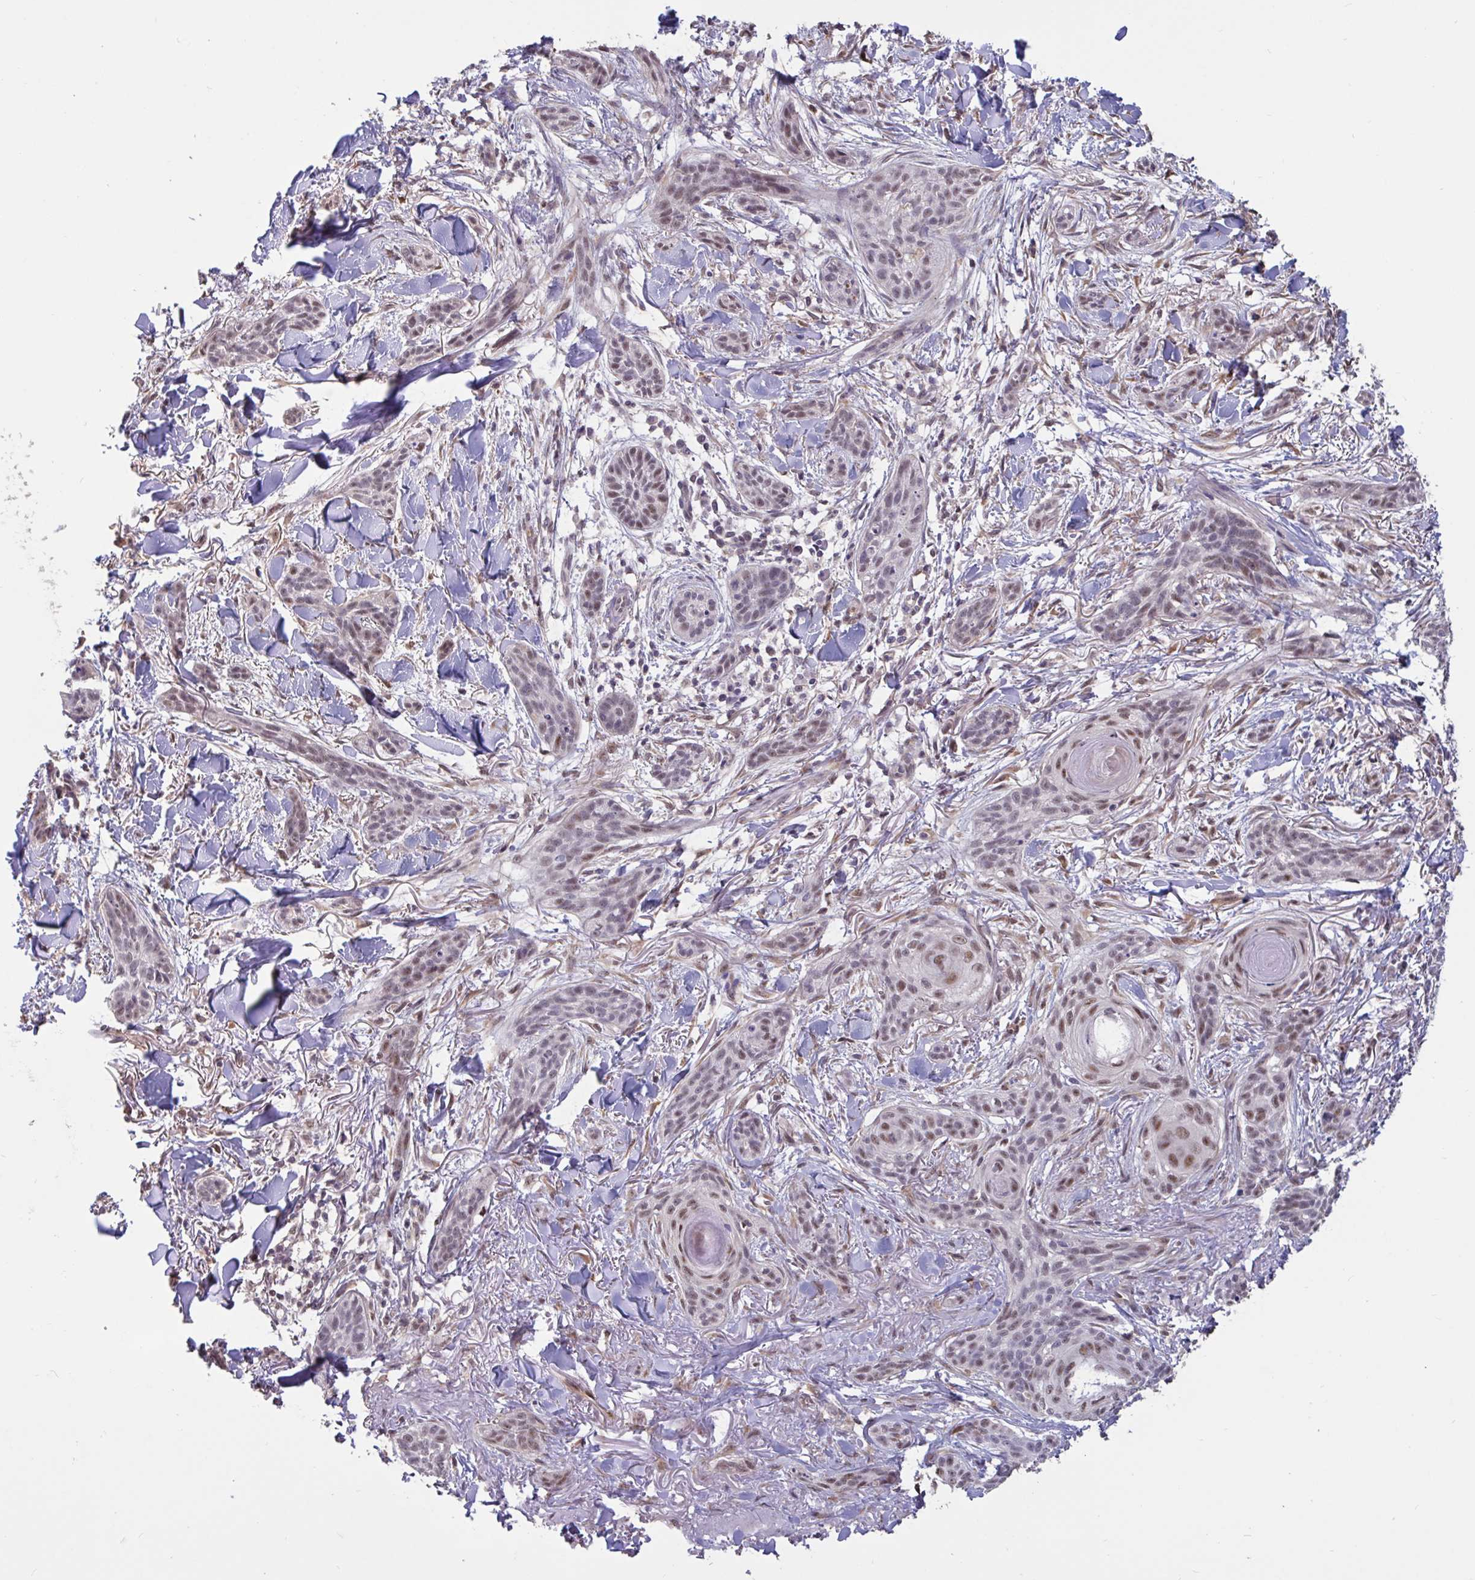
{"staining": {"intensity": "moderate", "quantity": ">75%", "location": "nuclear"}, "tissue": "skin cancer", "cell_type": "Tumor cells", "image_type": "cancer", "snomed": [{"axis": "morphology", "description": "Basal cell carcinoma"}, {"axis": "topography", "description": "Skin"}], "caption": "Skin cancer (basal cell carcinoma) stained for a protein (brown) reveals moderate nuclear positive positivity in about >75% of tumor cells.", "gene": "DDX39A", "patient": {"sex": "male", "age": 52}}